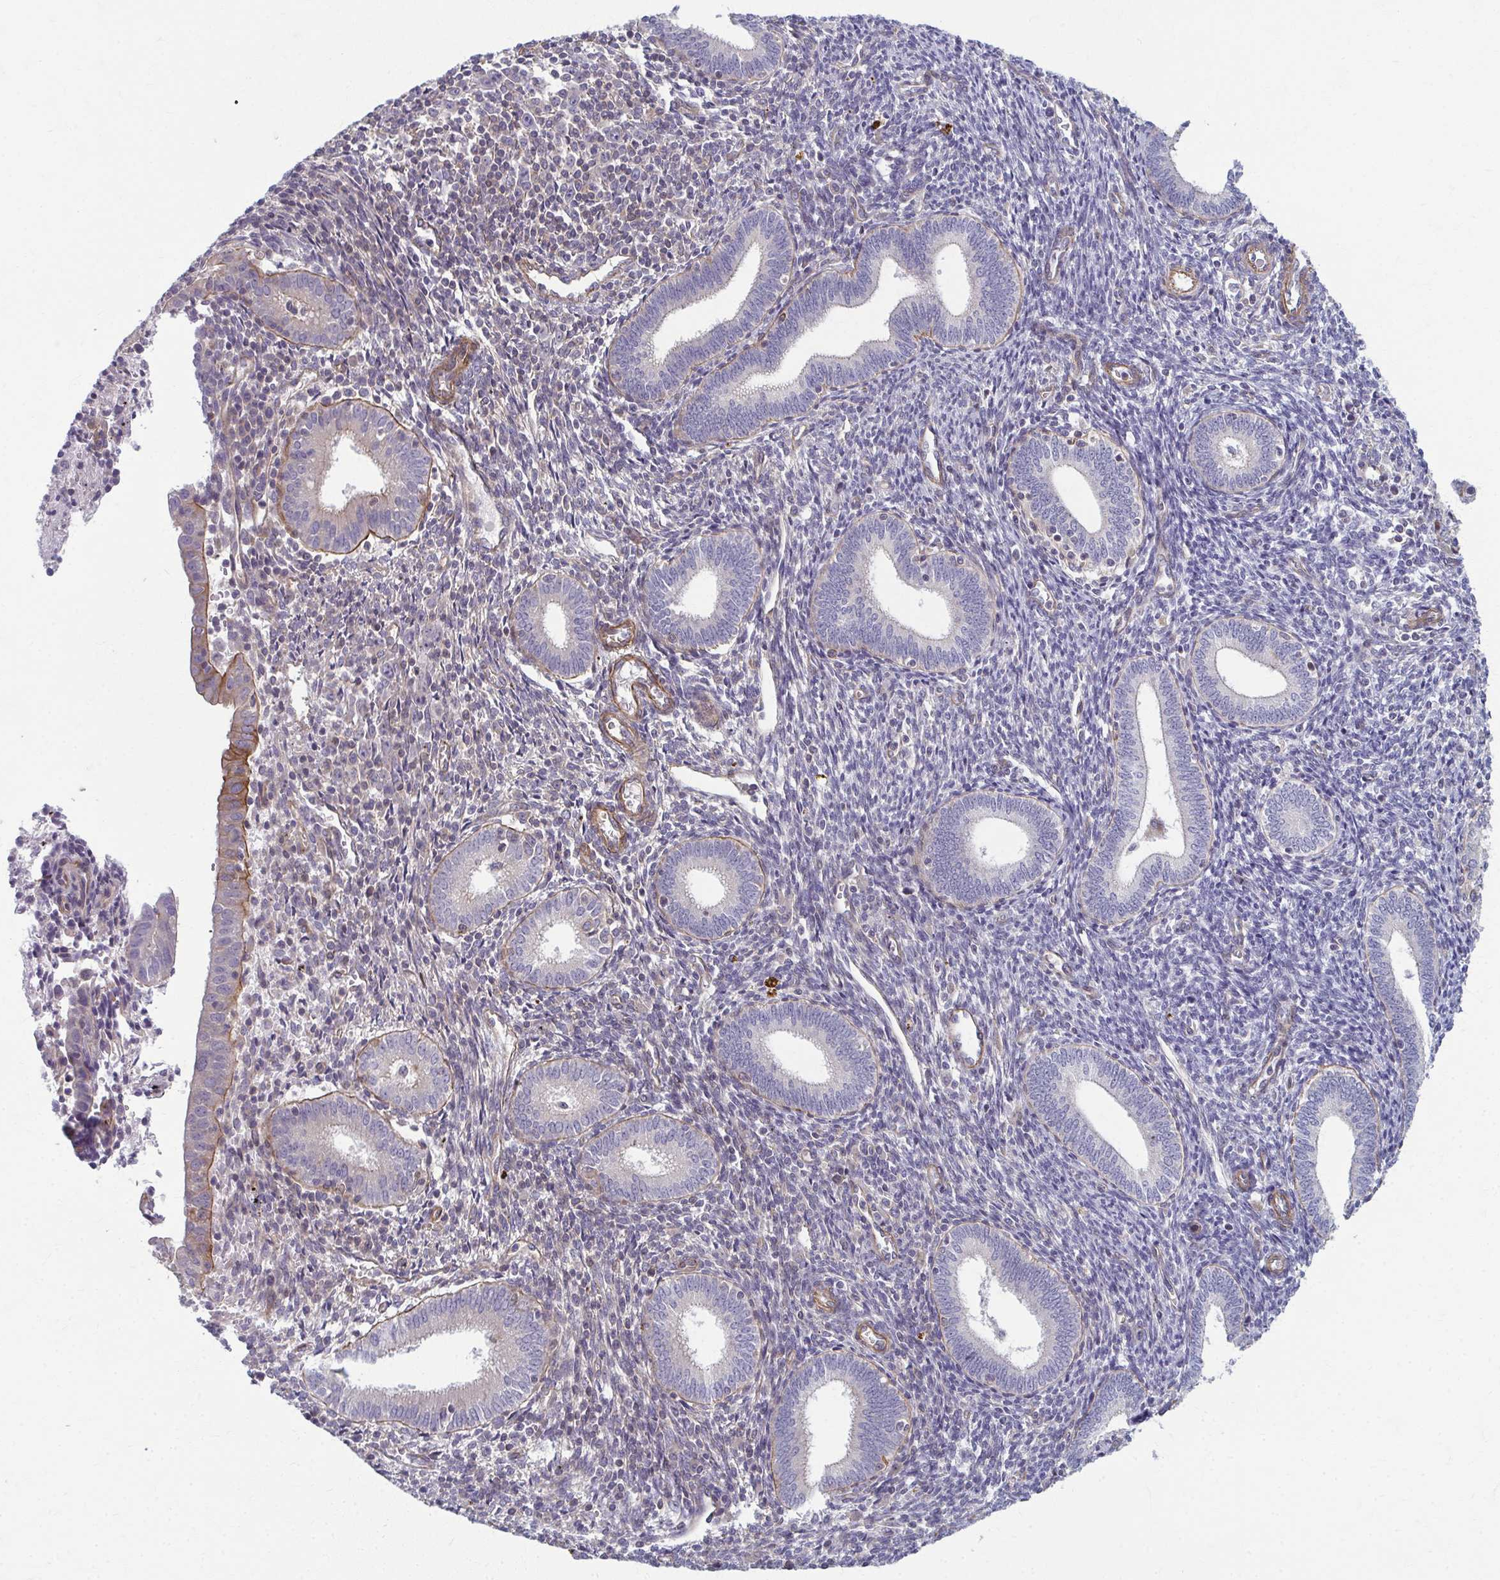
{"staining": {"intensity": "moderate", "quantity": "25%-75%", "location": "cytoplasmic/membranous"}, "tissue": "endometrium", "cell_type": "Cells in endometrial stroma", "image_type": "normal", "snomed": [{"axis": "morphology", "description": "Normal tissue, NOS"}, {"axis": "topography", "description": "Endometrium"}], "caption": "This photomicrograph shows IHC staining of unremarkable human endometrium, with medium moderate cytoplasmic/membranous staining in approximately 25%-75% of cells in endometrial stroma.", "gene": "EID2B", "patient": {"sex": "female", "age": 41}}